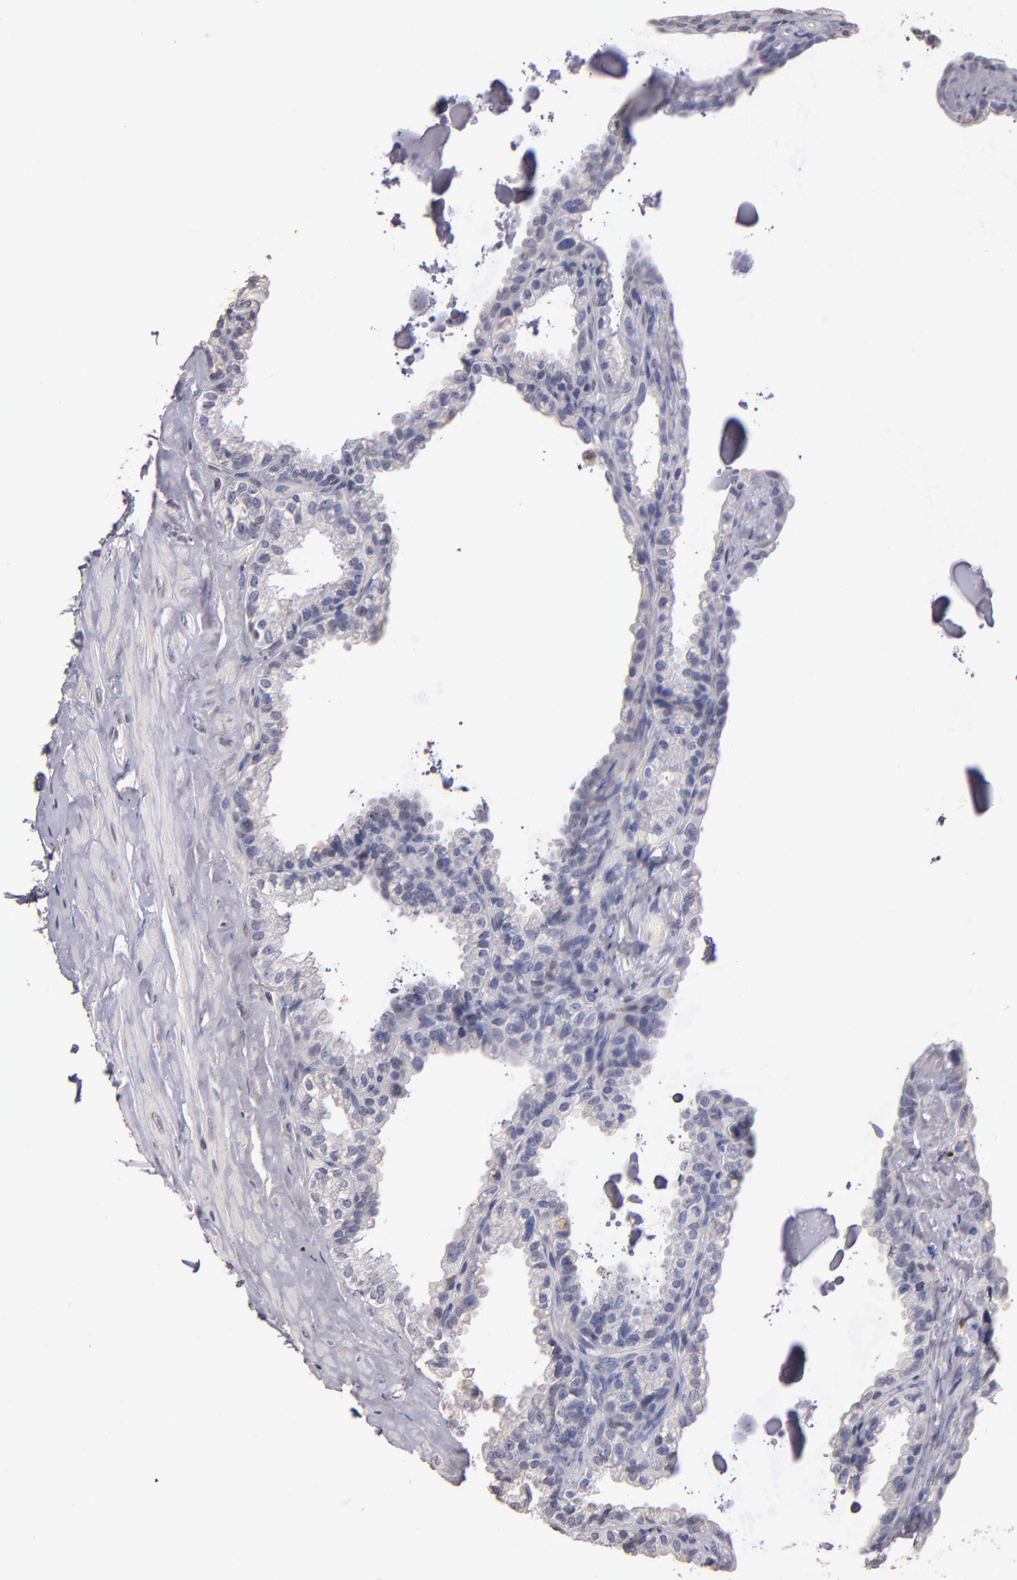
{"staining": {"intensity": "negative", "quantity": "none", "location": "none"}, "tissue": "seminal vesicle", "cell_type": "Glandular cells", "image_type": "normal", "snomed": [{"axis": "morphology", "description": "Normal tissue, NOS"}, {"axis": "morphology", "description": "Inflammation, NOS"}, {"axis": "topography", "description": "Urinary bladder"}, {"axis": "topography", "description": "Prostate"}, {"axis": "topography", "description": "Seminal veicle"}], "caption": "The image shows no significant staining in glandular cells of seminal vesicle.", "gene": "SOX10", "patient": {"sex": "male", "age": 82}}